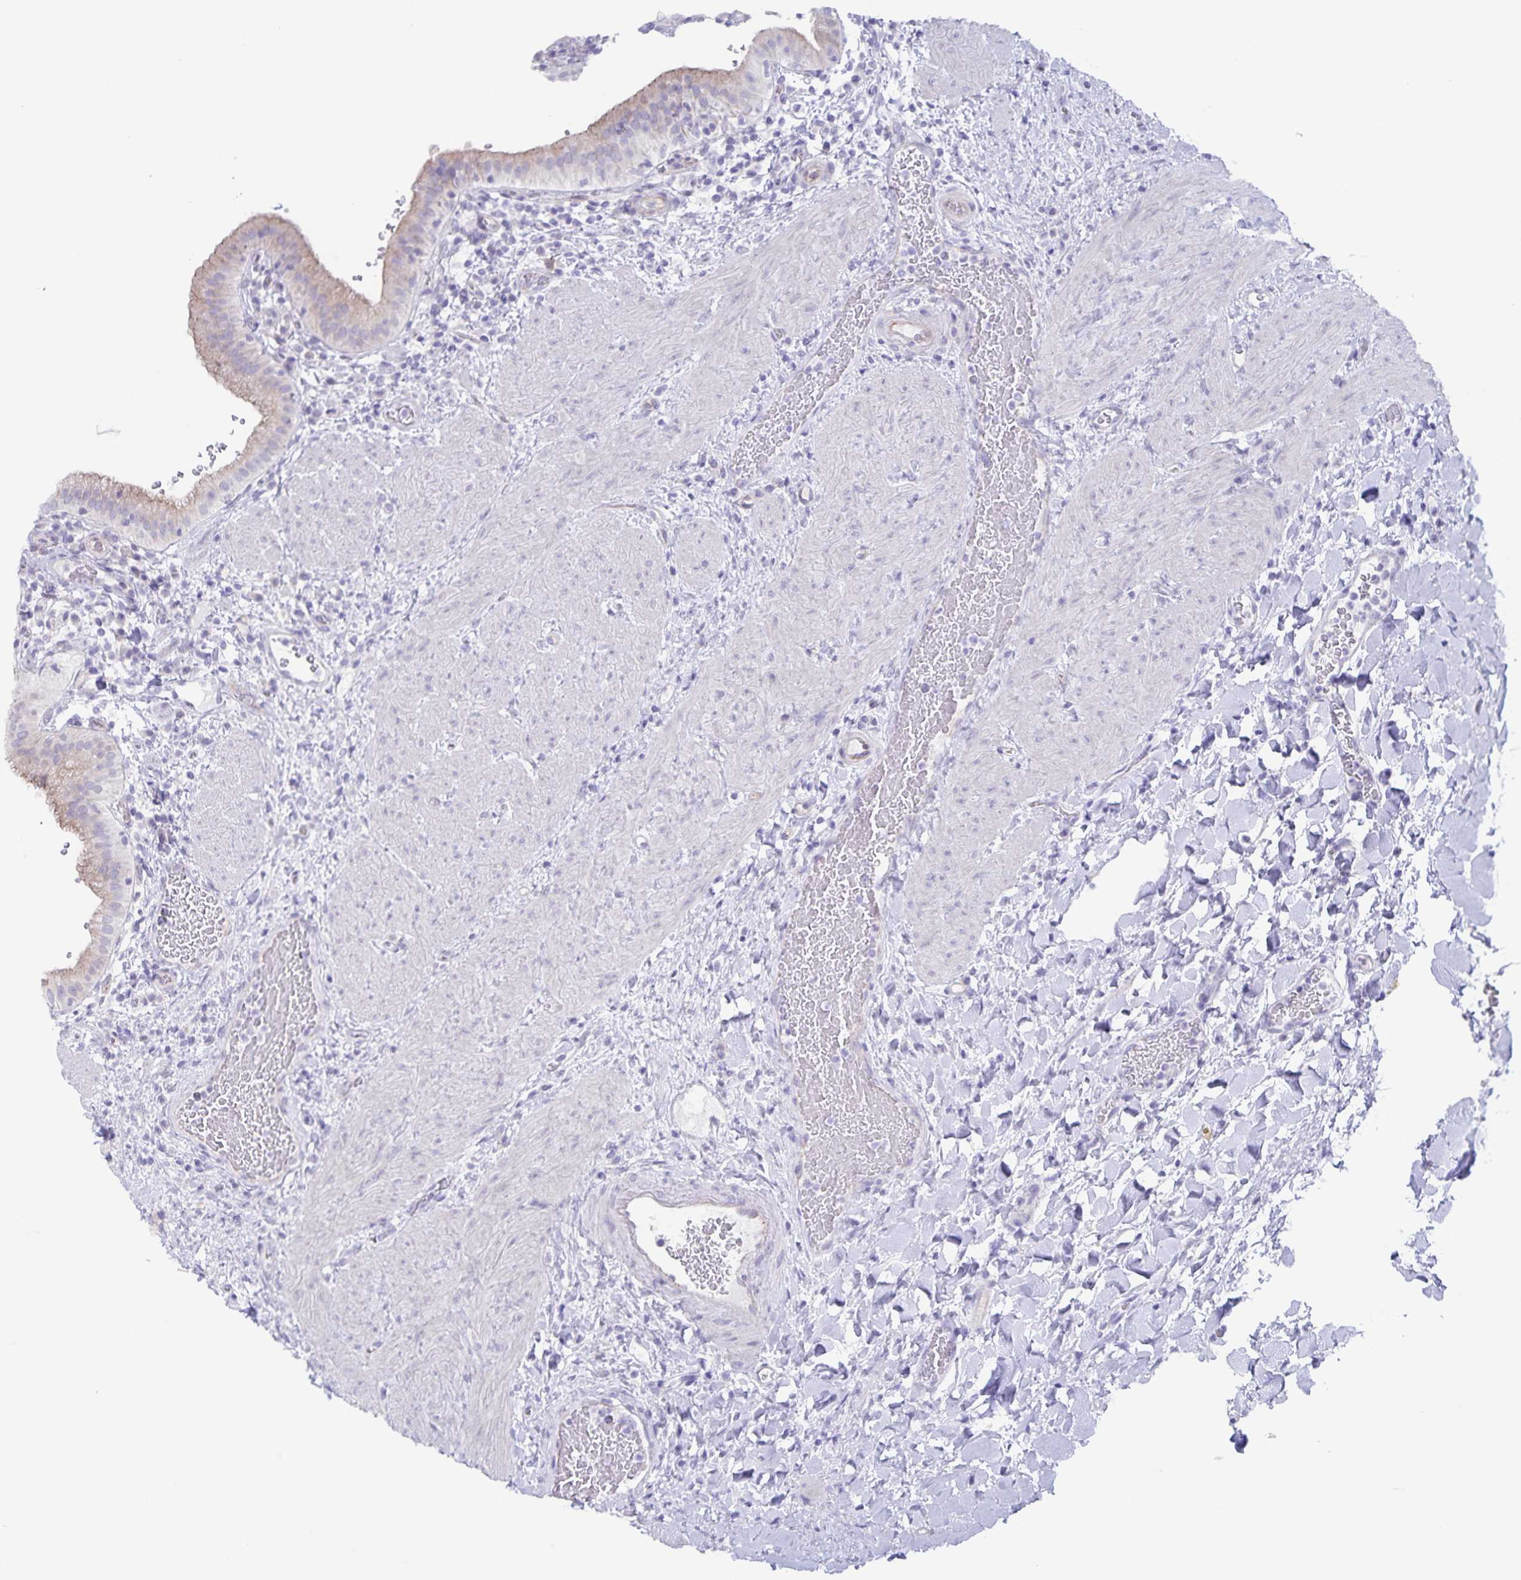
{"staining": {"intensity": "weak", "quantity": "25%-75%", "location": "cytoplasmic/membranous"}, "tissue": "gallbladder", "cell_type": "Glandular cells", "image_type": "normal", "snomed": [{"axis": "morphology", "description": "Normal tissue, NOS"}, {"axis": "topography", "description": "Gallbladder"}], "caption": "Normal gallbladder demonstrates weak cytoplasmic/membranous expression in about 25%-75% of glandular cells.", "gene": "AQP4", "patient": {"sex": "male", "age": 26}}